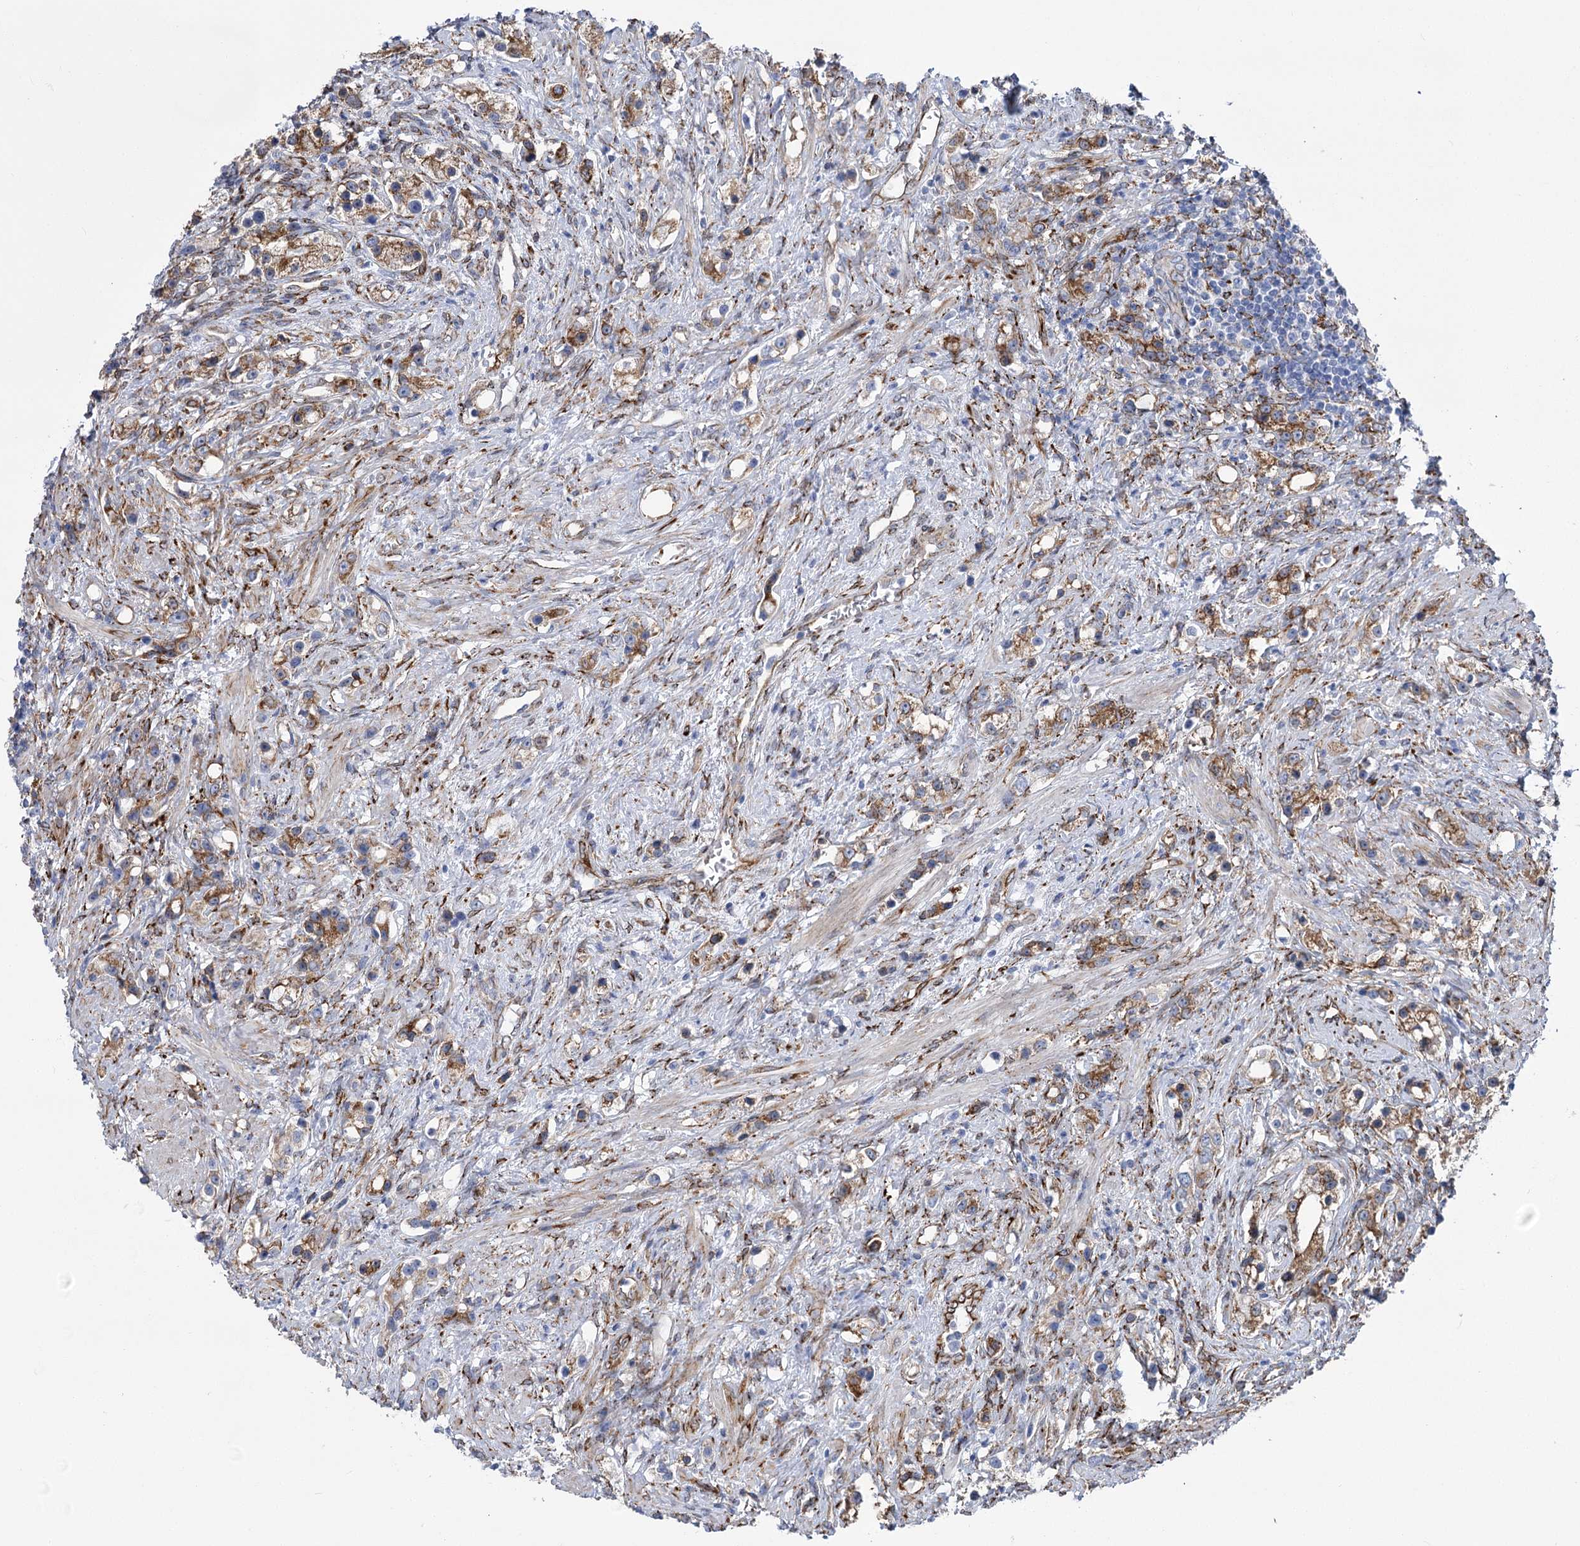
{"staining": {"intensity": "moderate", "quantity": ">75%", "location": "cytoplasmic/membranous"}, "tissue": "prostate cancer", "cell_type": "Tumor cells", "image_type": "cancer", "snomed": [{"axis": "morphology", "description": "Adenocarcinoma, High grade"}, {"axis": "topography", "description": "Prostate"}], "caption": "An image of prostate cancer stained for a protein reveals moderate cytoplasmic/membranous brown staining in tumor cells. The staining is performed using DAB (3,3'-diaminobenzidine) brown chromogen to label protein expression. The nuclei are counter-stained blue using hematoxylin.", "gene": "YTHDC2", "patient": {"sex": "male", "age": 63}}